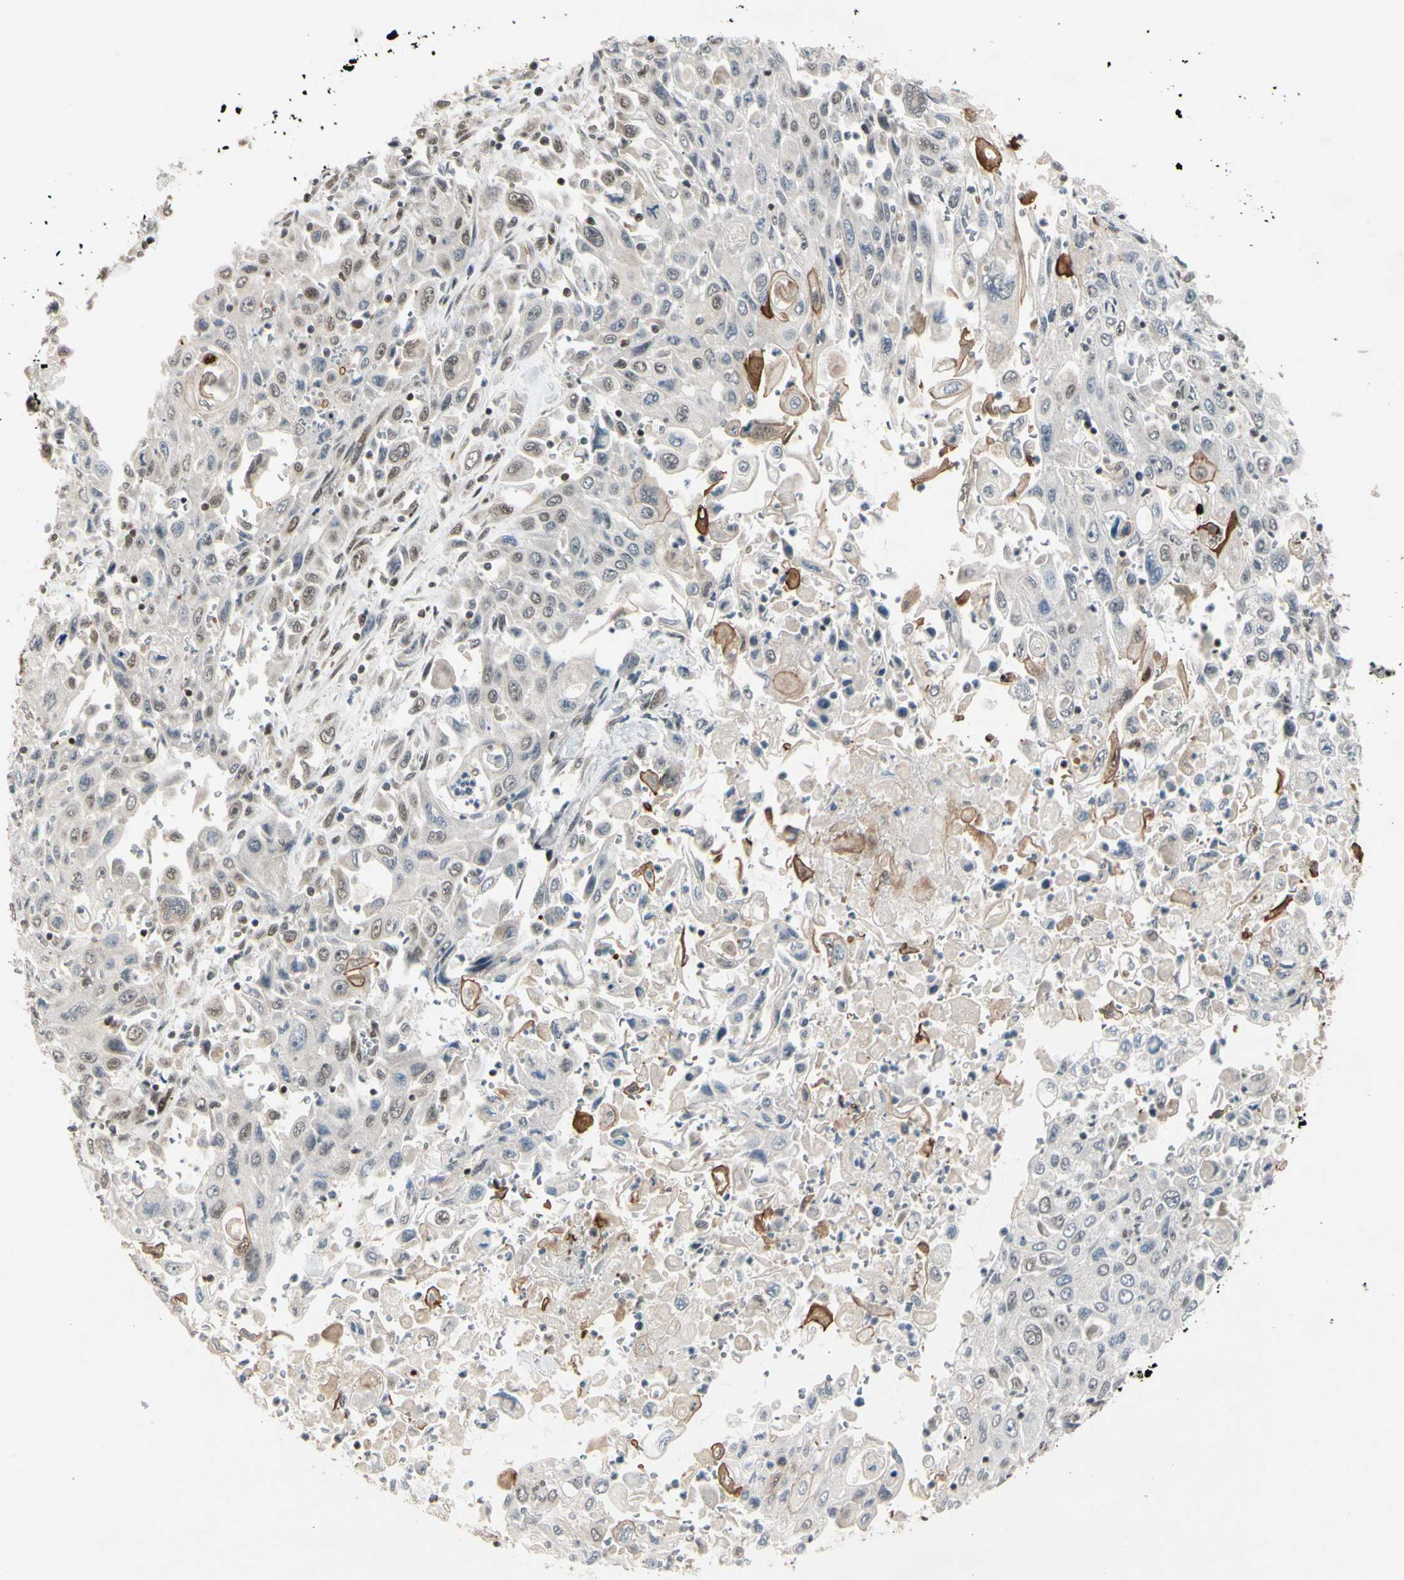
{"staining": {"intensity": "weak", "quantity": "25%-75%", "location": "nuclear"}, "tissue": "pancreatic cancer", "cell_type": "Tumor cells", "image_type": "cancer", "snomed": [{"axis": "morphology", "description": "Adenocarcinoma, NOS"}, {"axis": "topography", "description": "Pancreas"}], "caption": "Protein staining reveals weak nuclear positivity in about 25%-75% of tumor cells in pancreatic cancer.", "gene": "CHAMP1", "patient": {"sex": "male", "age": 70}}